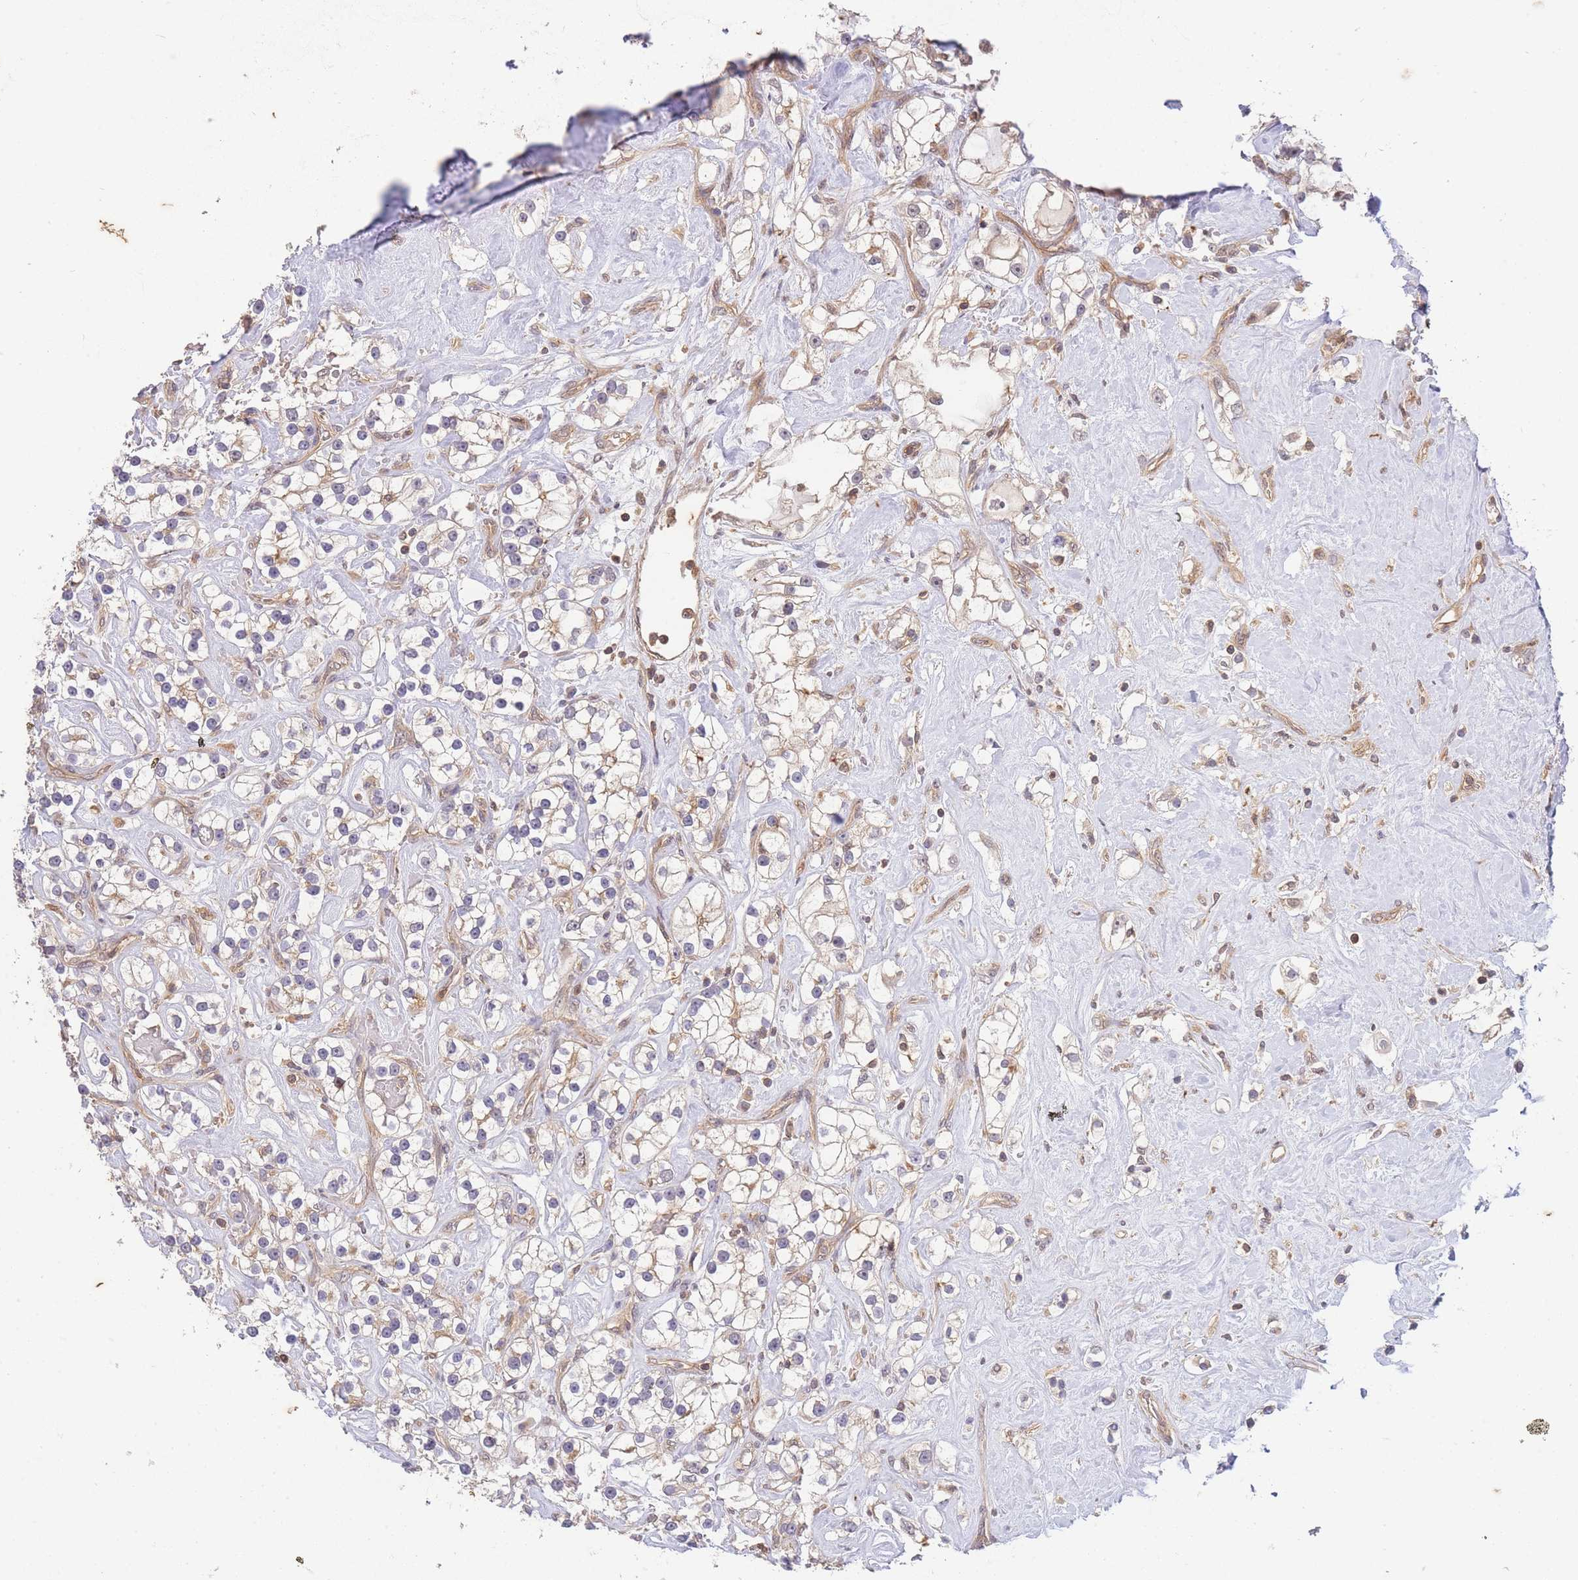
{"staining": {"intensity": "negative", "quantity": "none", "location": "none"}, "tissue": "renal cancer", "cell_type": "Tumor cells", "image_type": "cancer", "snomed": [{"axis": "morphology", "description": "Adenocarcinoma, NOS"}, {"axis": "topography", "description": "Kidney"}], "caption": "High magnification brightfield microscopy of adenocarcinoma (renal) stained with DAB (3,3'-diaminobenzidine) (brown) and counterstained with hematoxylin (blue): tumor cells show no significant staining.", "gene": "ST8SIA4", "patient": {"sex": "male", "age": 77}}